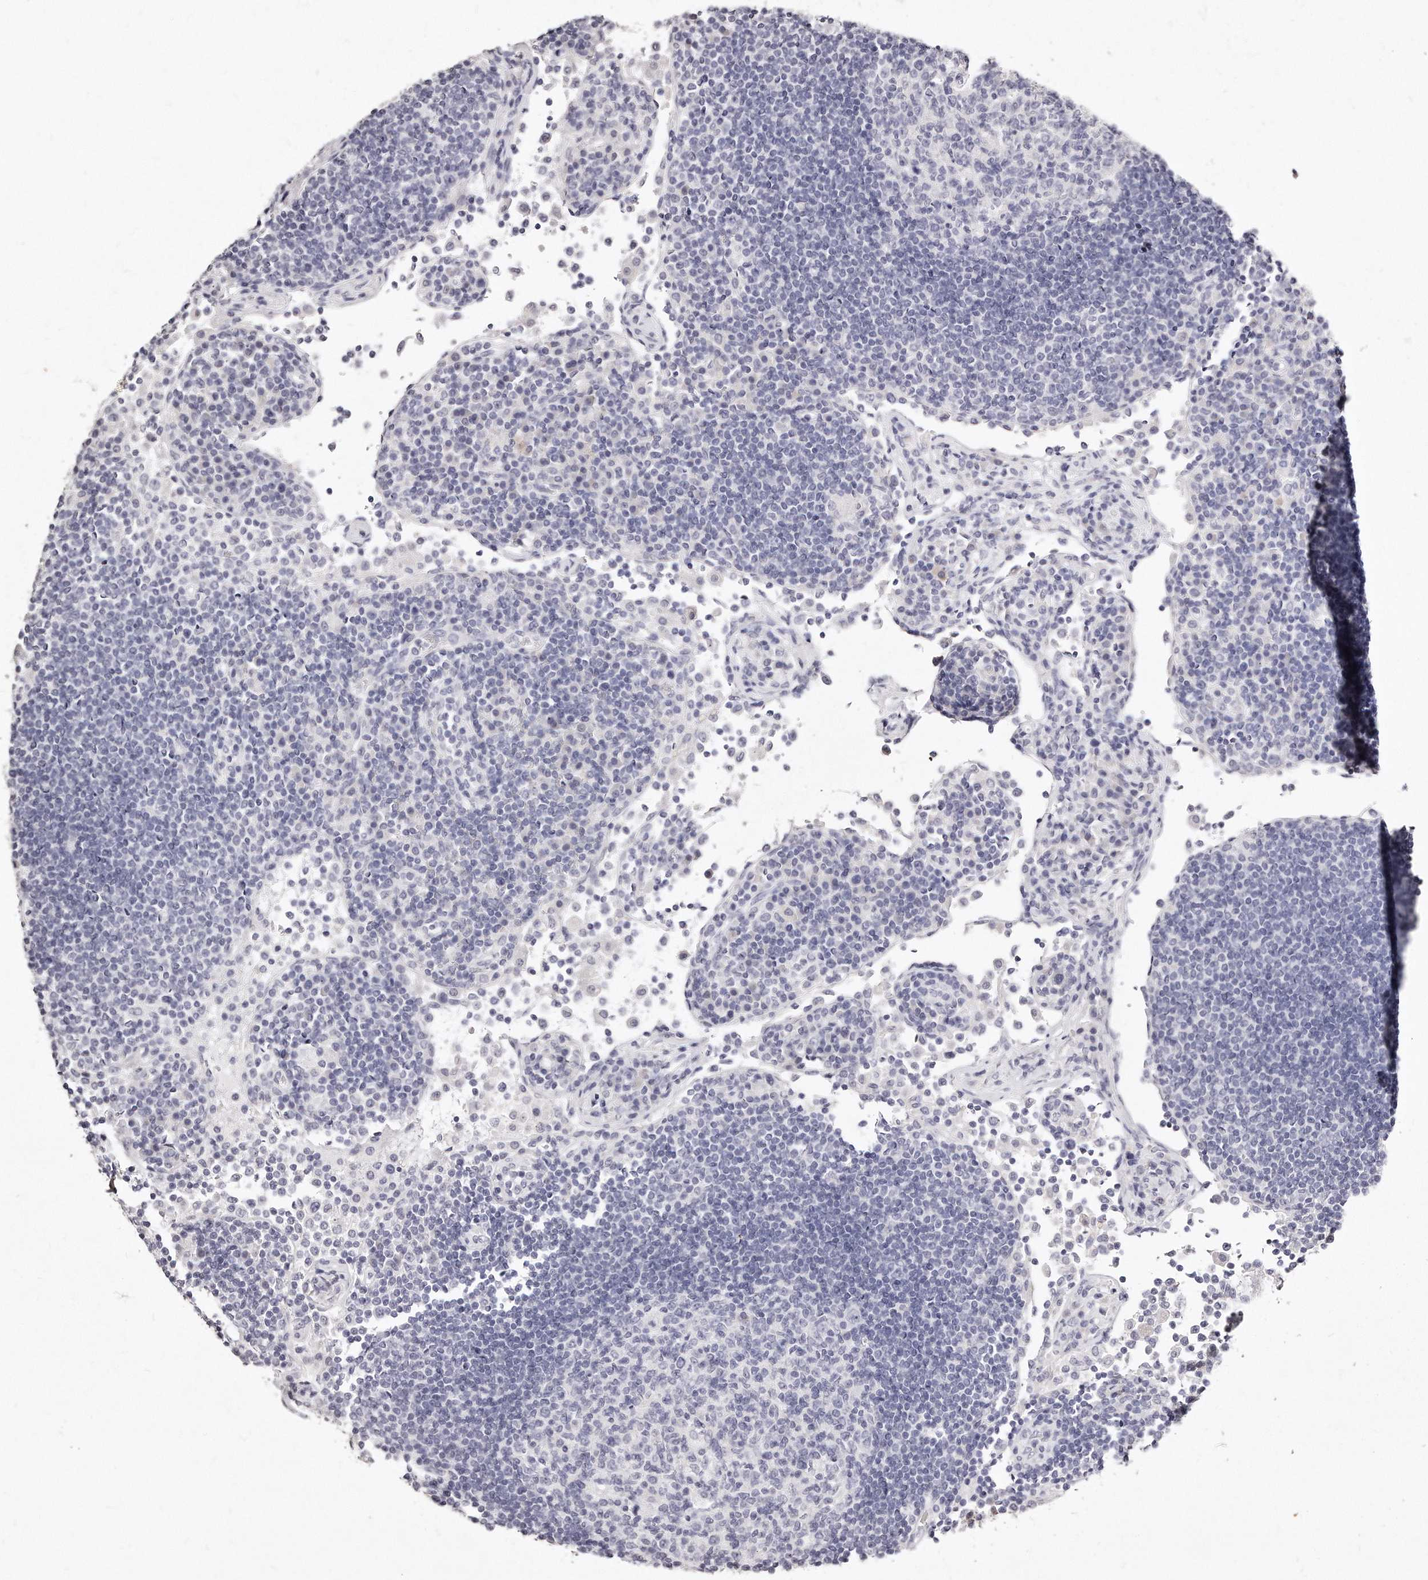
{"staining": {"intensity": "negative", "quantity": "none", "location": "none"}, "tissue": "lymph node", "cell_type": "Germinal center cells", "image_type": "normal", "snomed": [{"axis": "morphology", "description": "Normal tissue, NOS"}, {"axis": "topography", "description": "Lymph node"}], "caption": "DAB immunohistochemical staining of normal human lymph node reveals no significant expression in germinal center cells. (DAB IHC, high magnification).", "gene": "GDA", "patient": {"sex": "female", "age": 53}}